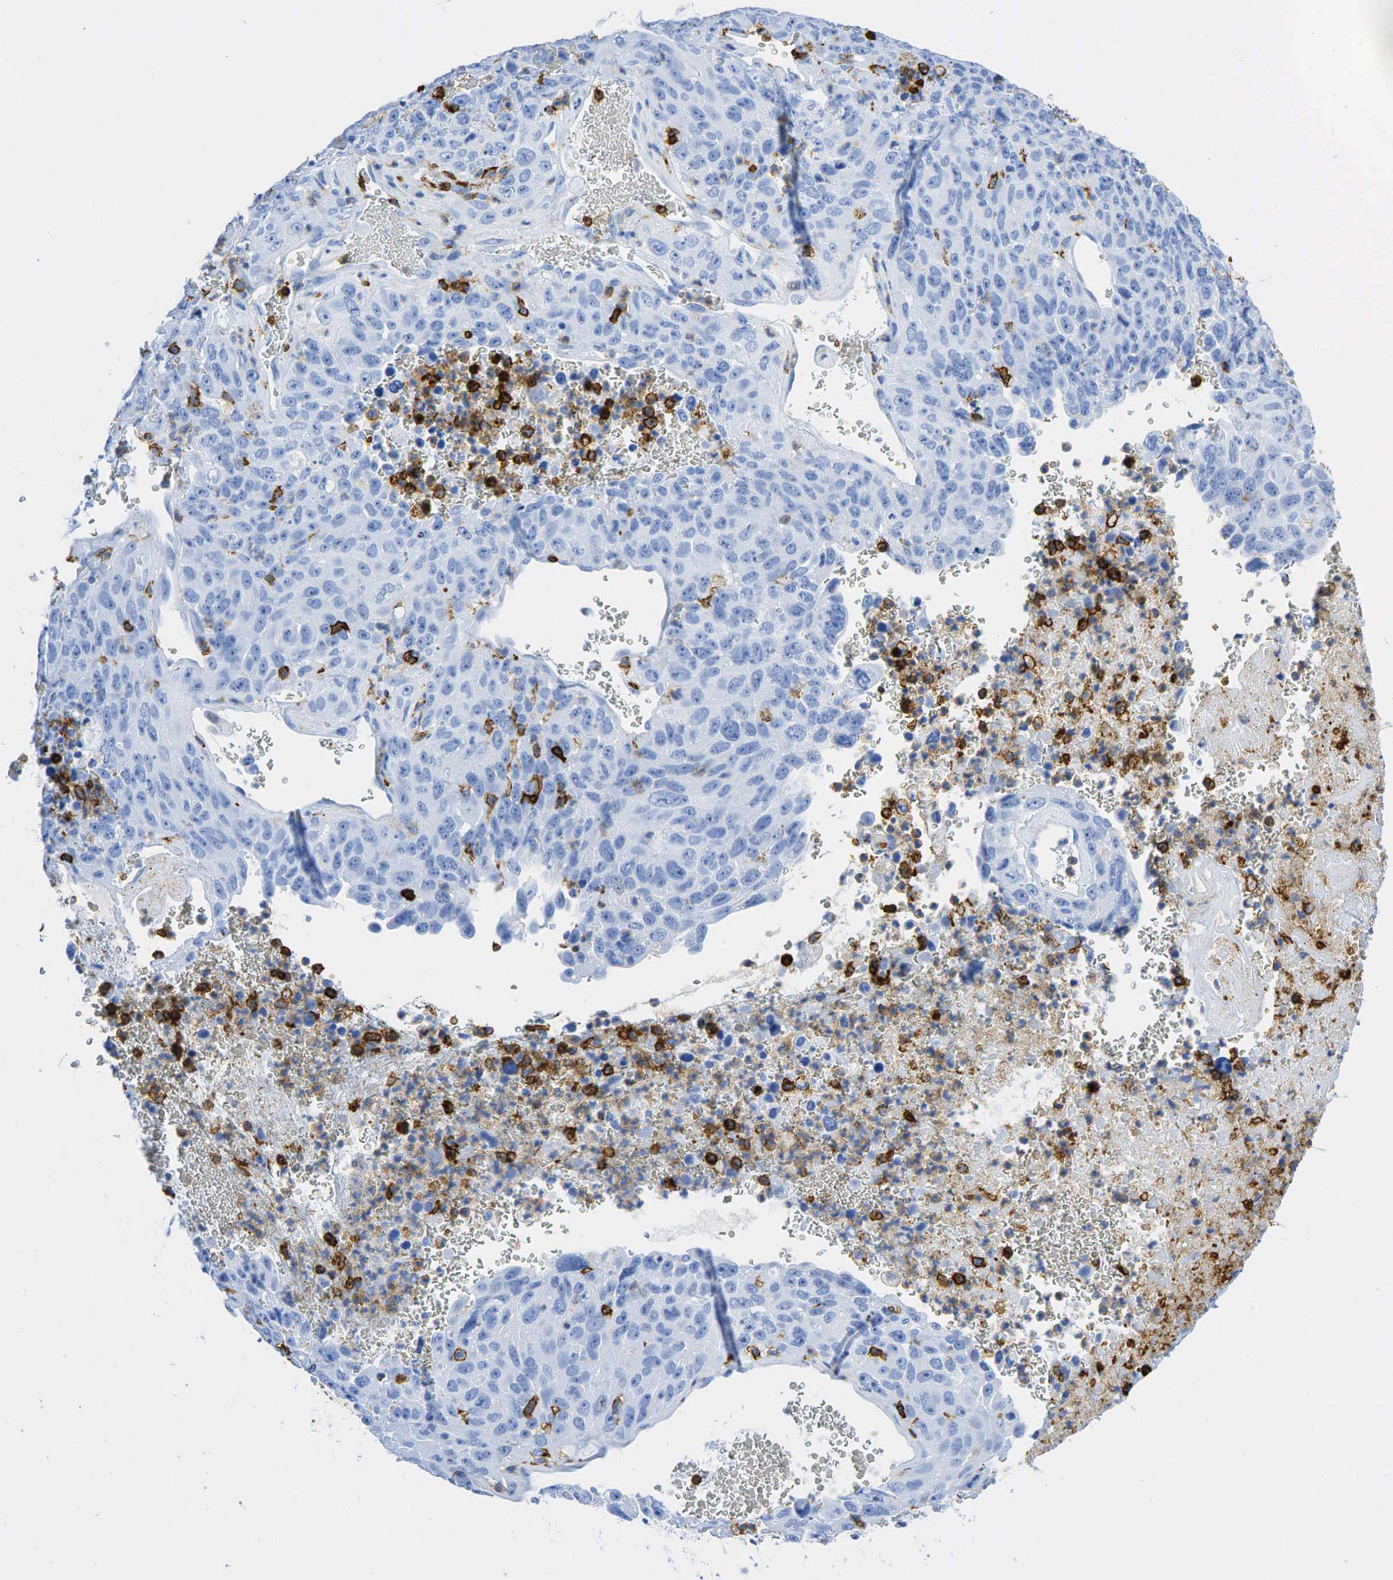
{"staining": {"intensity": "negative", "quantity": "none", "location": "none"}, "tissue": "lung cancer", "cell_type": "Tumor cells", "image_type": "cancer", "snomed": [{"axis": "morphology", "description": "Squamous cell carcinoma, NOS"}, {"axis": "topography", "description": "Lung"}], "caption": "A photomicrograph of human lung cancer is negative for staining in tumor cells. (DAB IHC visualized using brightfield microscopy, high magnification).", "gene": "PTPRC", "patient": {"sex": "male", "age": 64}}